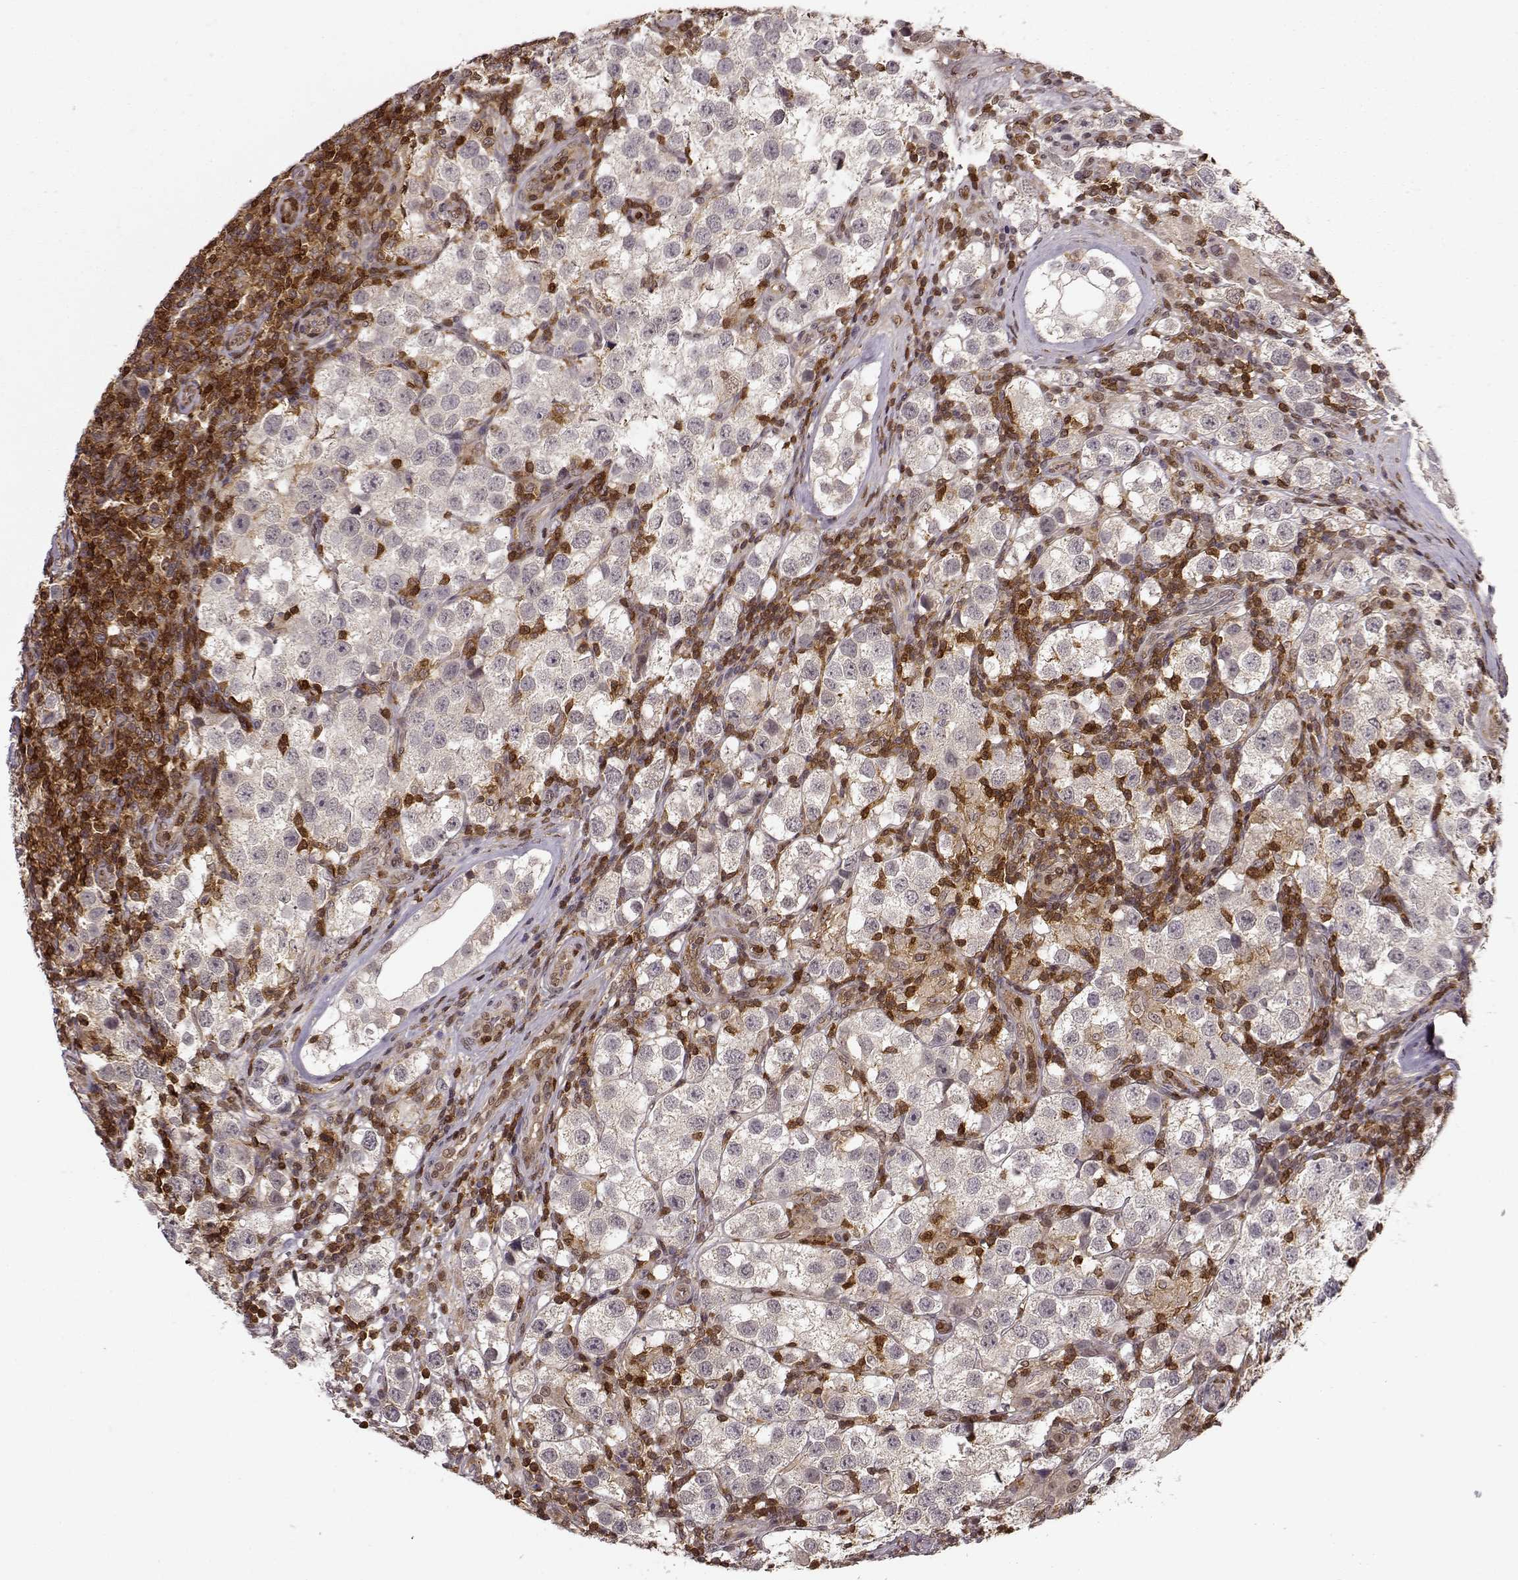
{"staining": {"intensity": "negative", "quantity": "none", "location": "none"}, "tissue": "testis cancer", "cell_type": "Tumor cells", "image_type": "cancer", "snomed": [{"axis": "morphology", "description": "Seminoma, NOS"}, {"axis": "topography", "description": "Testis"}], "caption": "Human testis seminoma stained for a protein using IHC exhibits no positivity in tumor cells.", "gene": "MFSD1", "patient": {"sex": "male", "age": 37}}